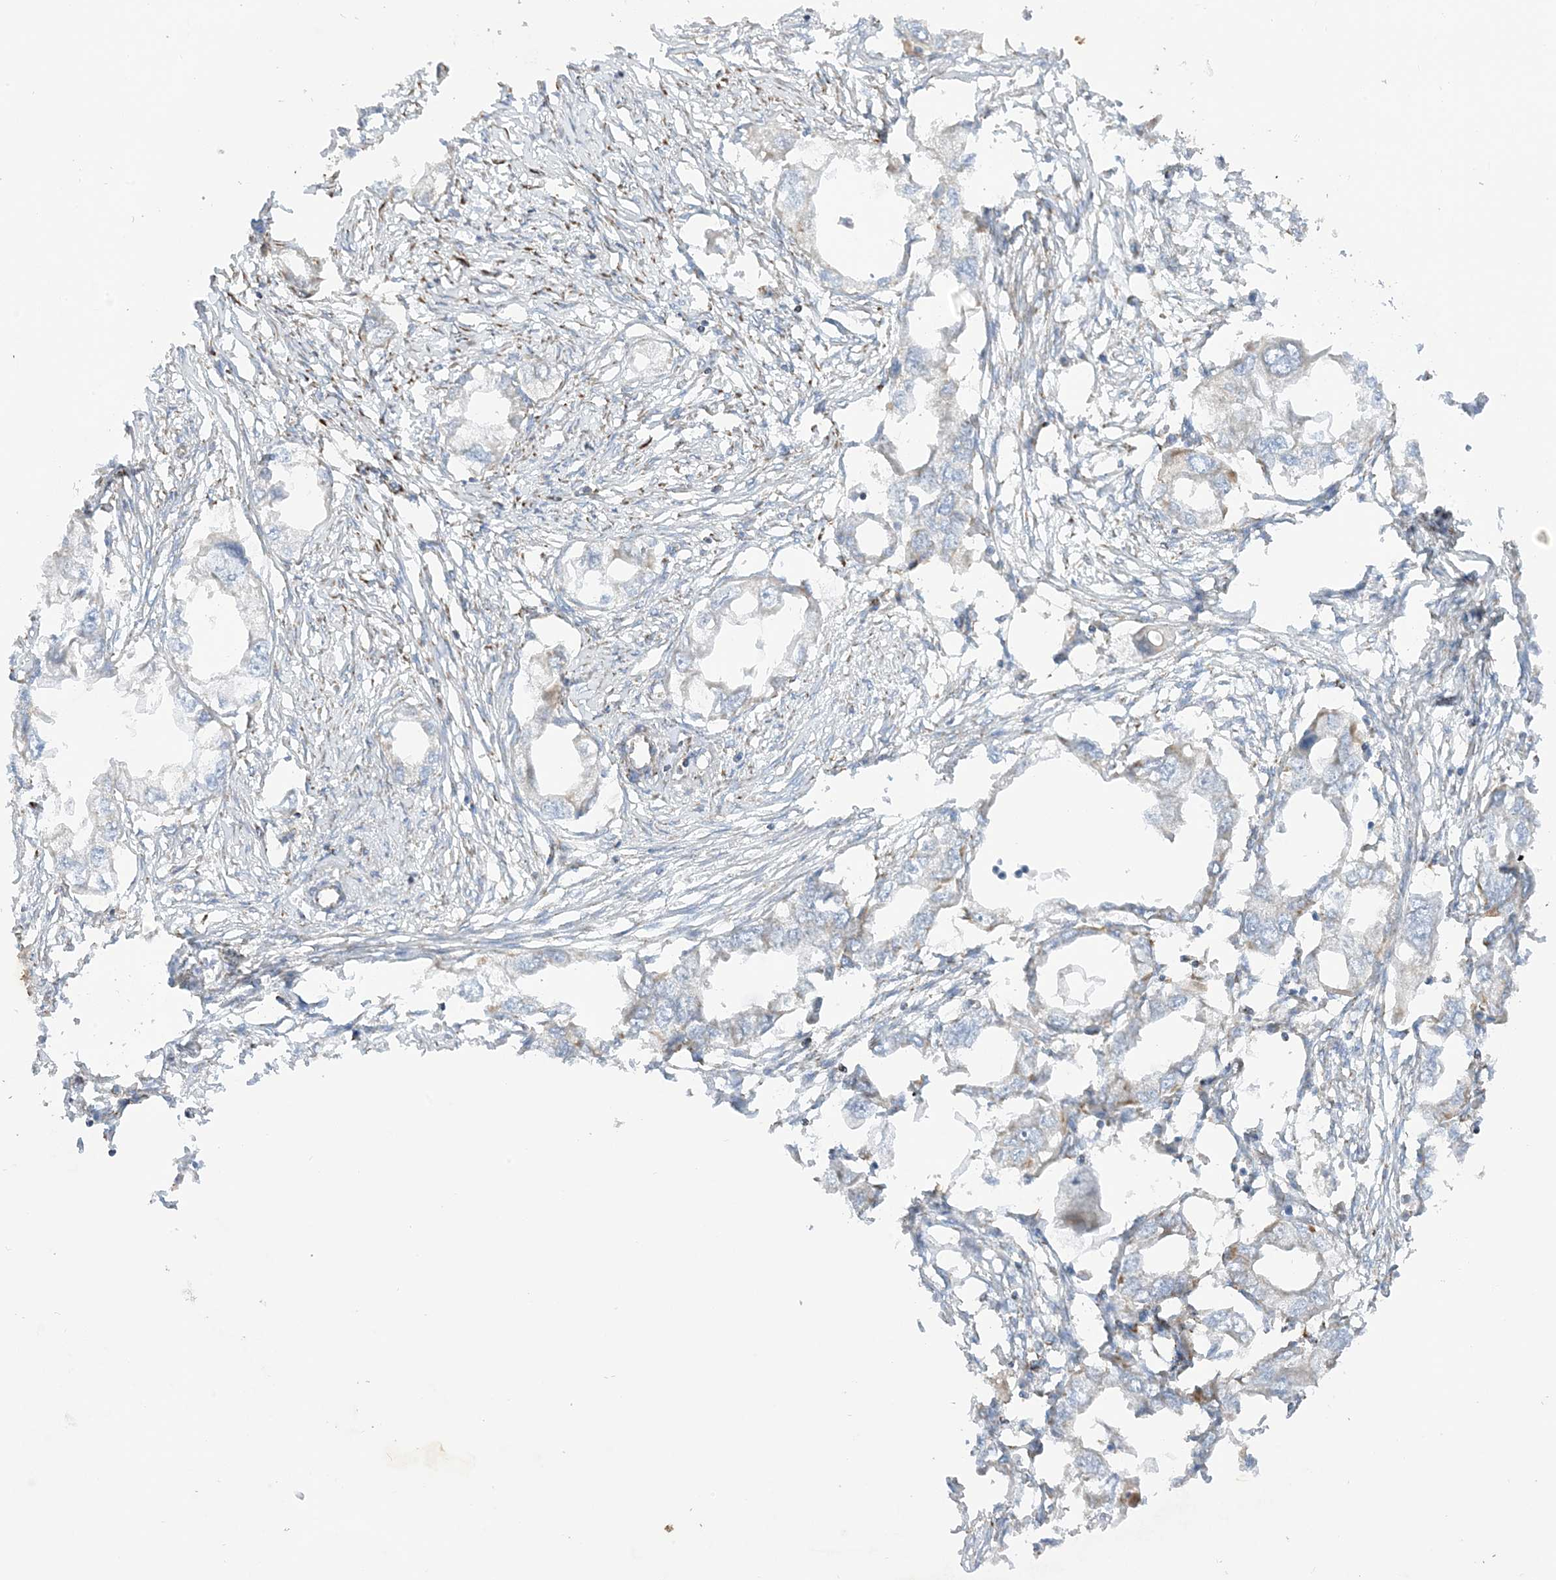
{"staining": {"intensity": "negative", "quantity": "none", "location": "none"}, "tissue": "endometrial cancer", "cell_type": "Tumor cells", "image_type": "cancer", "snomed": [{"axis": "morphology", "description": "Adenocarcinoma, NOS"}, {"axis": "morphology", "description": "Adenocarcinoma, metastatic, NOS"}, {"axis": "topography", "description": "Adipose tissue"}, {"axis": "topography", "description": "Endometrium"}], "caption": "The photomicrograph reveals no significant positivity in tumor cells of endometrial adenocarcinoma.", "gene": "SLC25A12", "patient": {"sex": "female", "age": 67}}